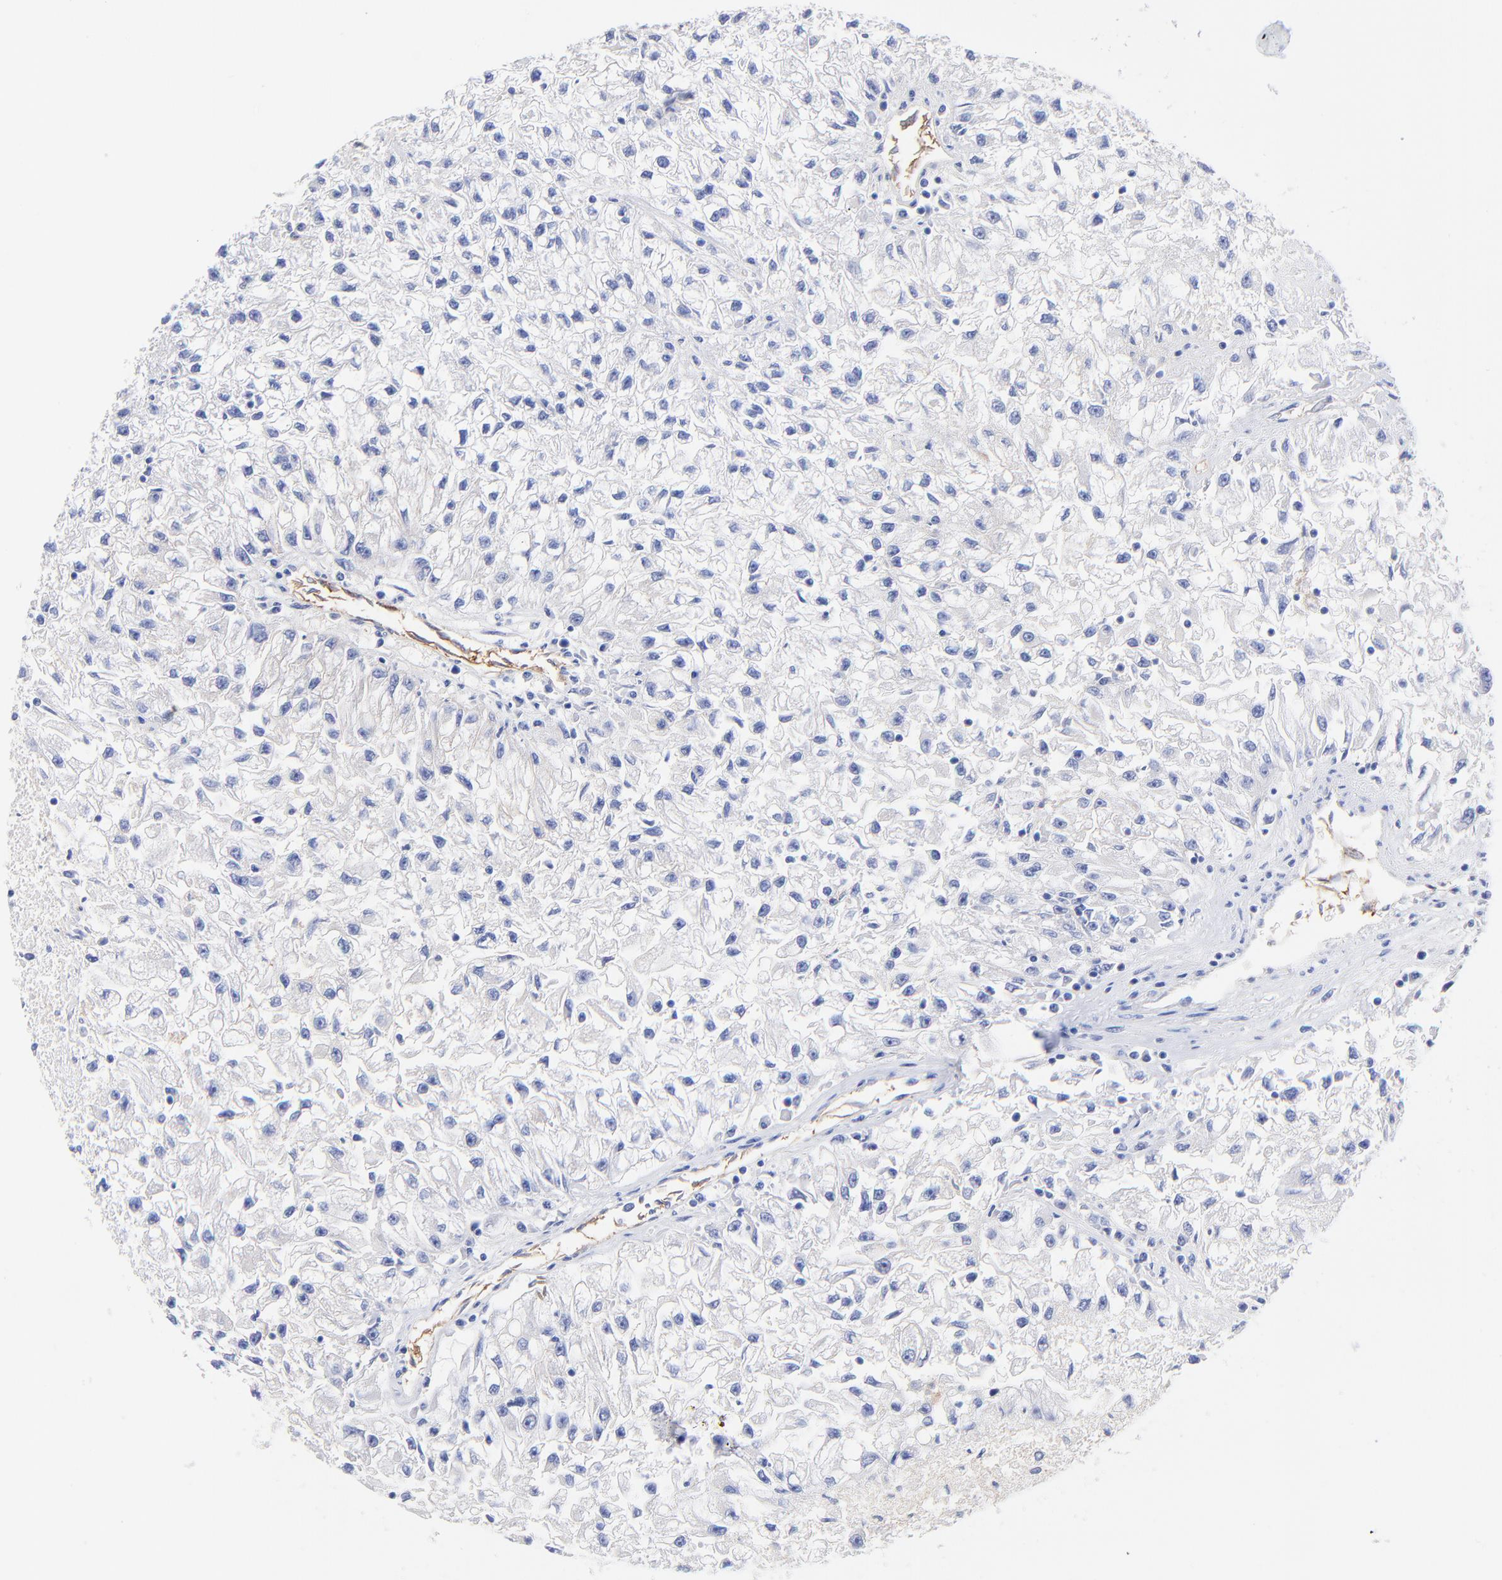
{"staining": {"intensity": "negative", "quantity": "none", "location": "none"}, "tissue": "renal cancer", "cell_type": "Tumor cells", "image_type": "cancer", "snomed": [{"axis": "morphology", "description": "Adenocarcinoma, NOS"}, {"axis": "topography", "description": "Kidney"}], "caption": "Immunohistochemistry (IHC) micrograph of neoplastic tissue: human renal cancer stained with DAB exhibits no significant protein staining in tumor cells. (DAB (3,3'-diaminobenzidine) IHC with hematoxylin counter stain).", "gene": "SLC44A2", "patient": {"sex": "male", "age": 59}}